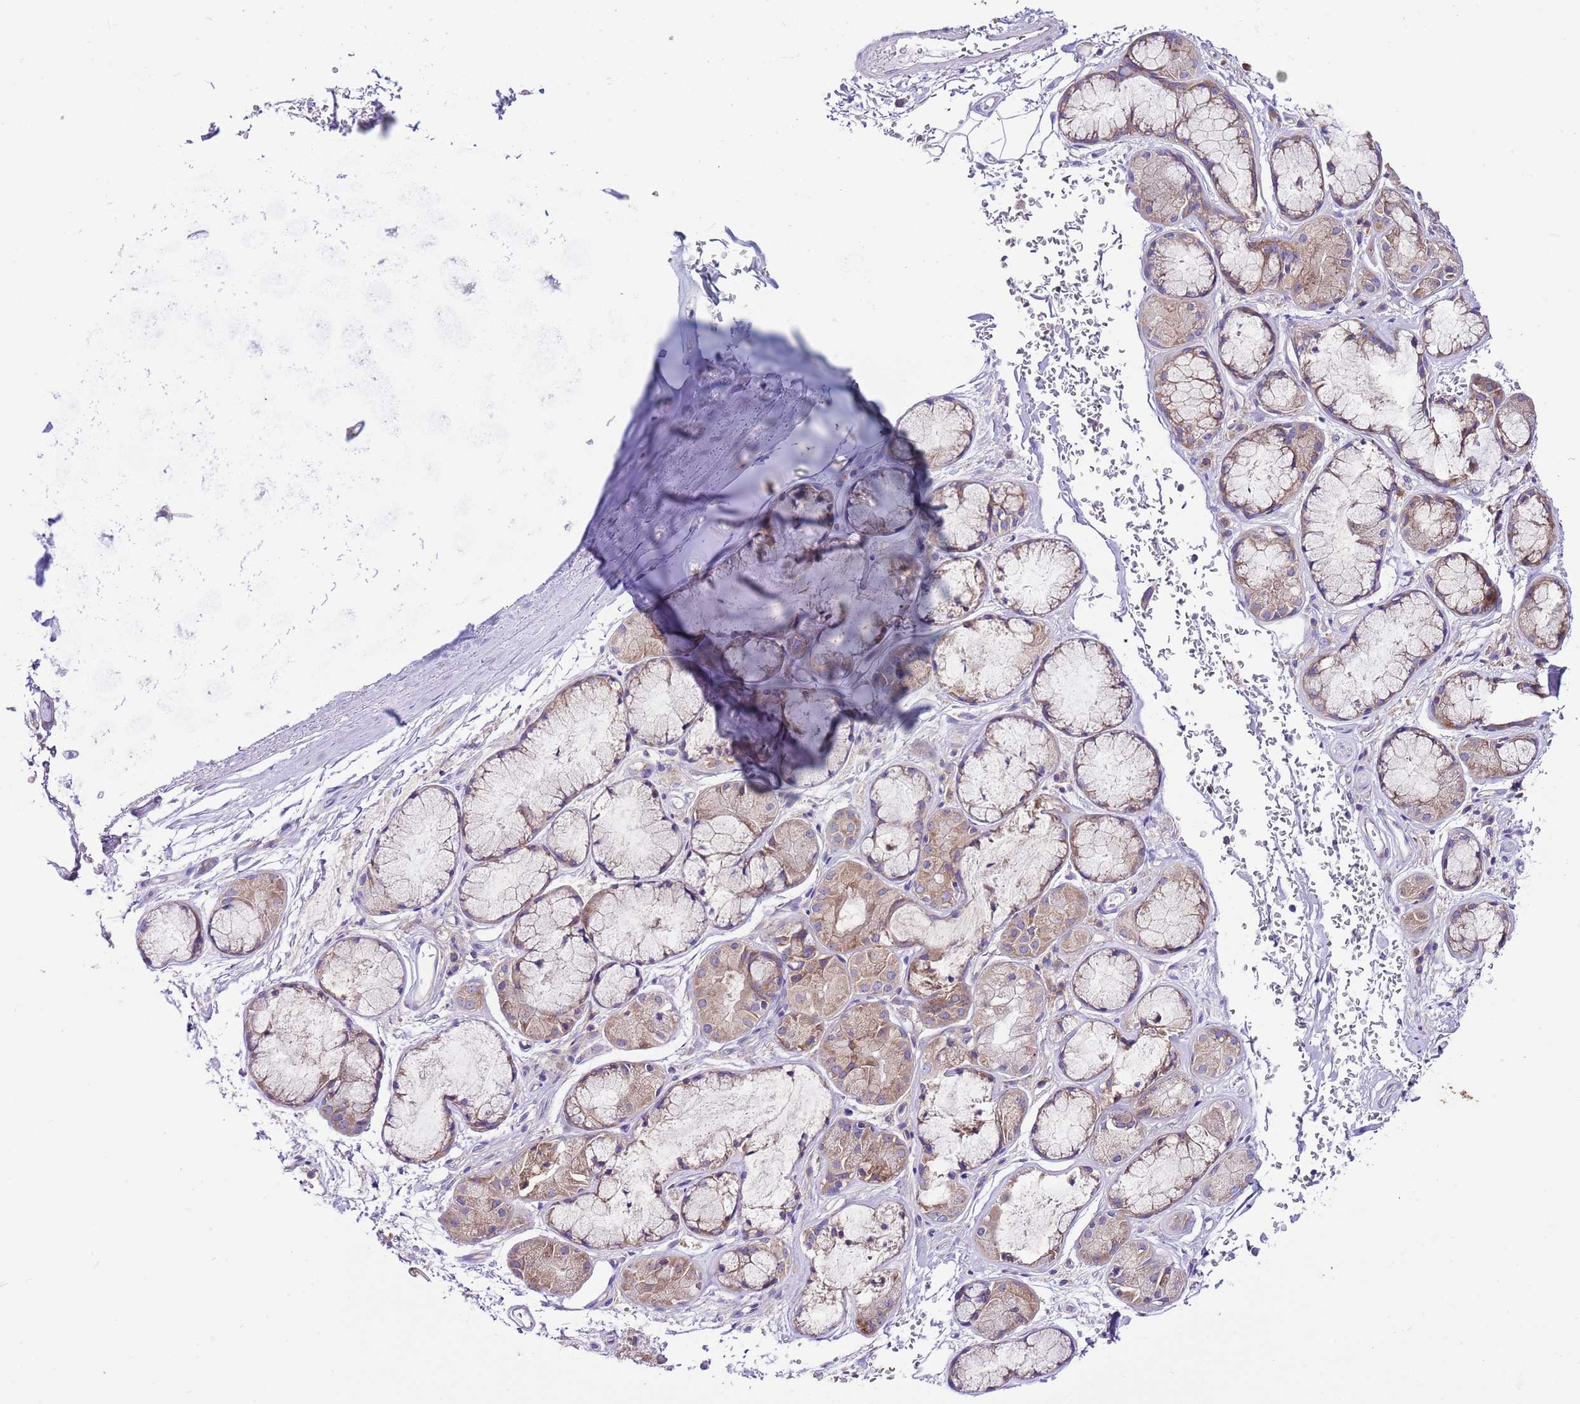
{"staining": {"intensity": "negative", "quantity": "none", "location": "none"}, "tissue": "adipose tissue", "cell_type": "Adipocytes", "image_type": "normal", "snomed": [{"axis": "morphology", "description": "Normal tissue, NOS"}, {"axis": "topography", "description": "Cartilage tissue"}], "caption": "DAB immunohistochemical staining of benign human adipose tissue displays no significant expression in adipocytes.", "gene": "RPS10", "patient": {"sex": "male", "age": 73}}